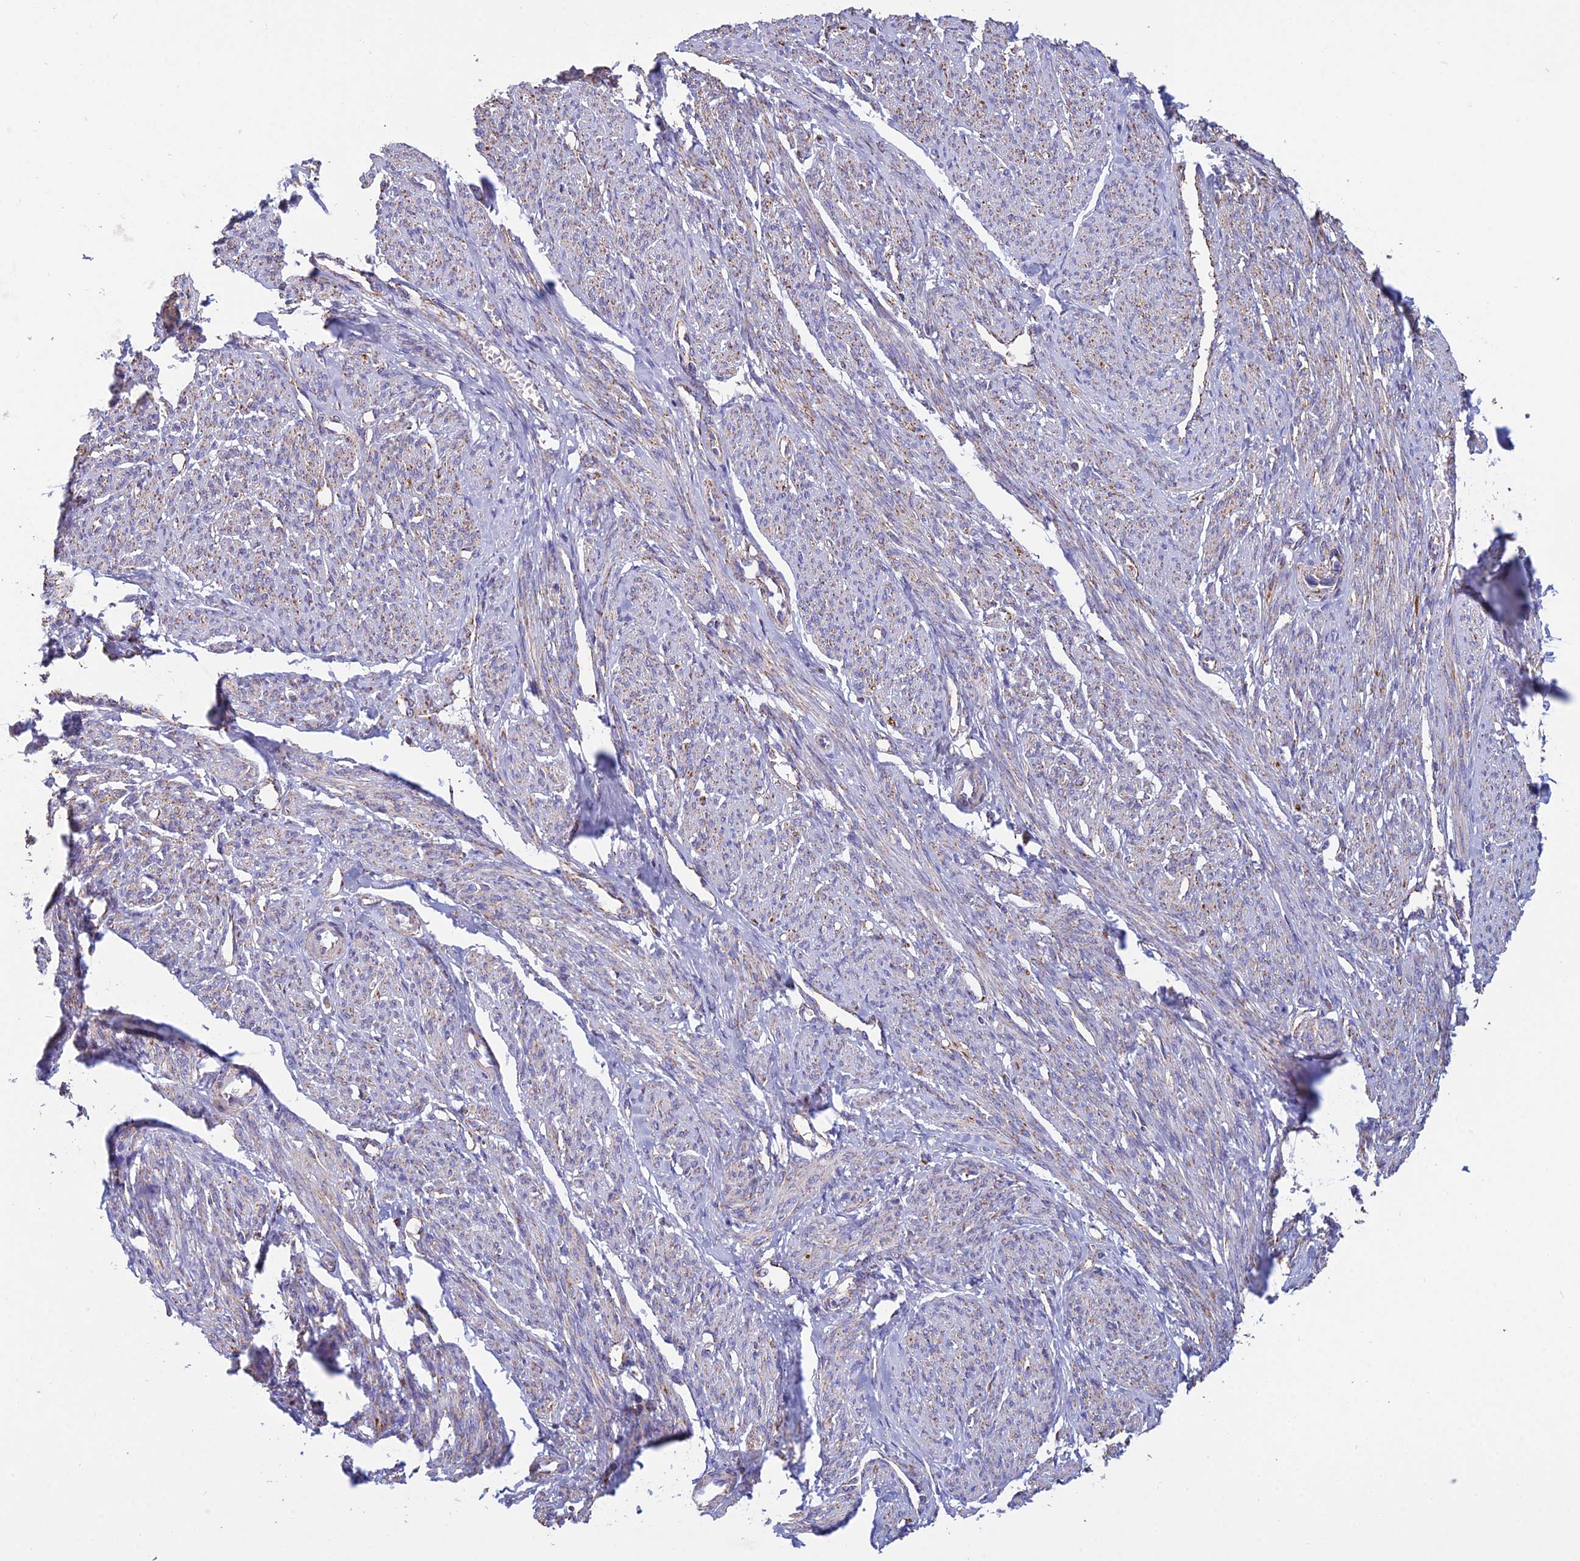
{"staining": {"intensity": "weak", "quantity": ">75%", "location": "cytoplasmic/membranous"}, "tissue": "smooth muscle", "cell_type": "Smooth muscle cells", "image_type": "normal", "snomed": [{"axis": "morphology", "description": "Normal tissue, NOS"}, {"axis": "topography", "description": "Smooth muscle"}], "caption": "A high-resolution histopathology image shows IHC staining of unremarkable smooth muscle, which reveals weak cytoplasmic/membranous expression in about >75% of smooth muscle cells.", "gene": "OR2W3", "patient": {"sex": "female", "age": 65}}